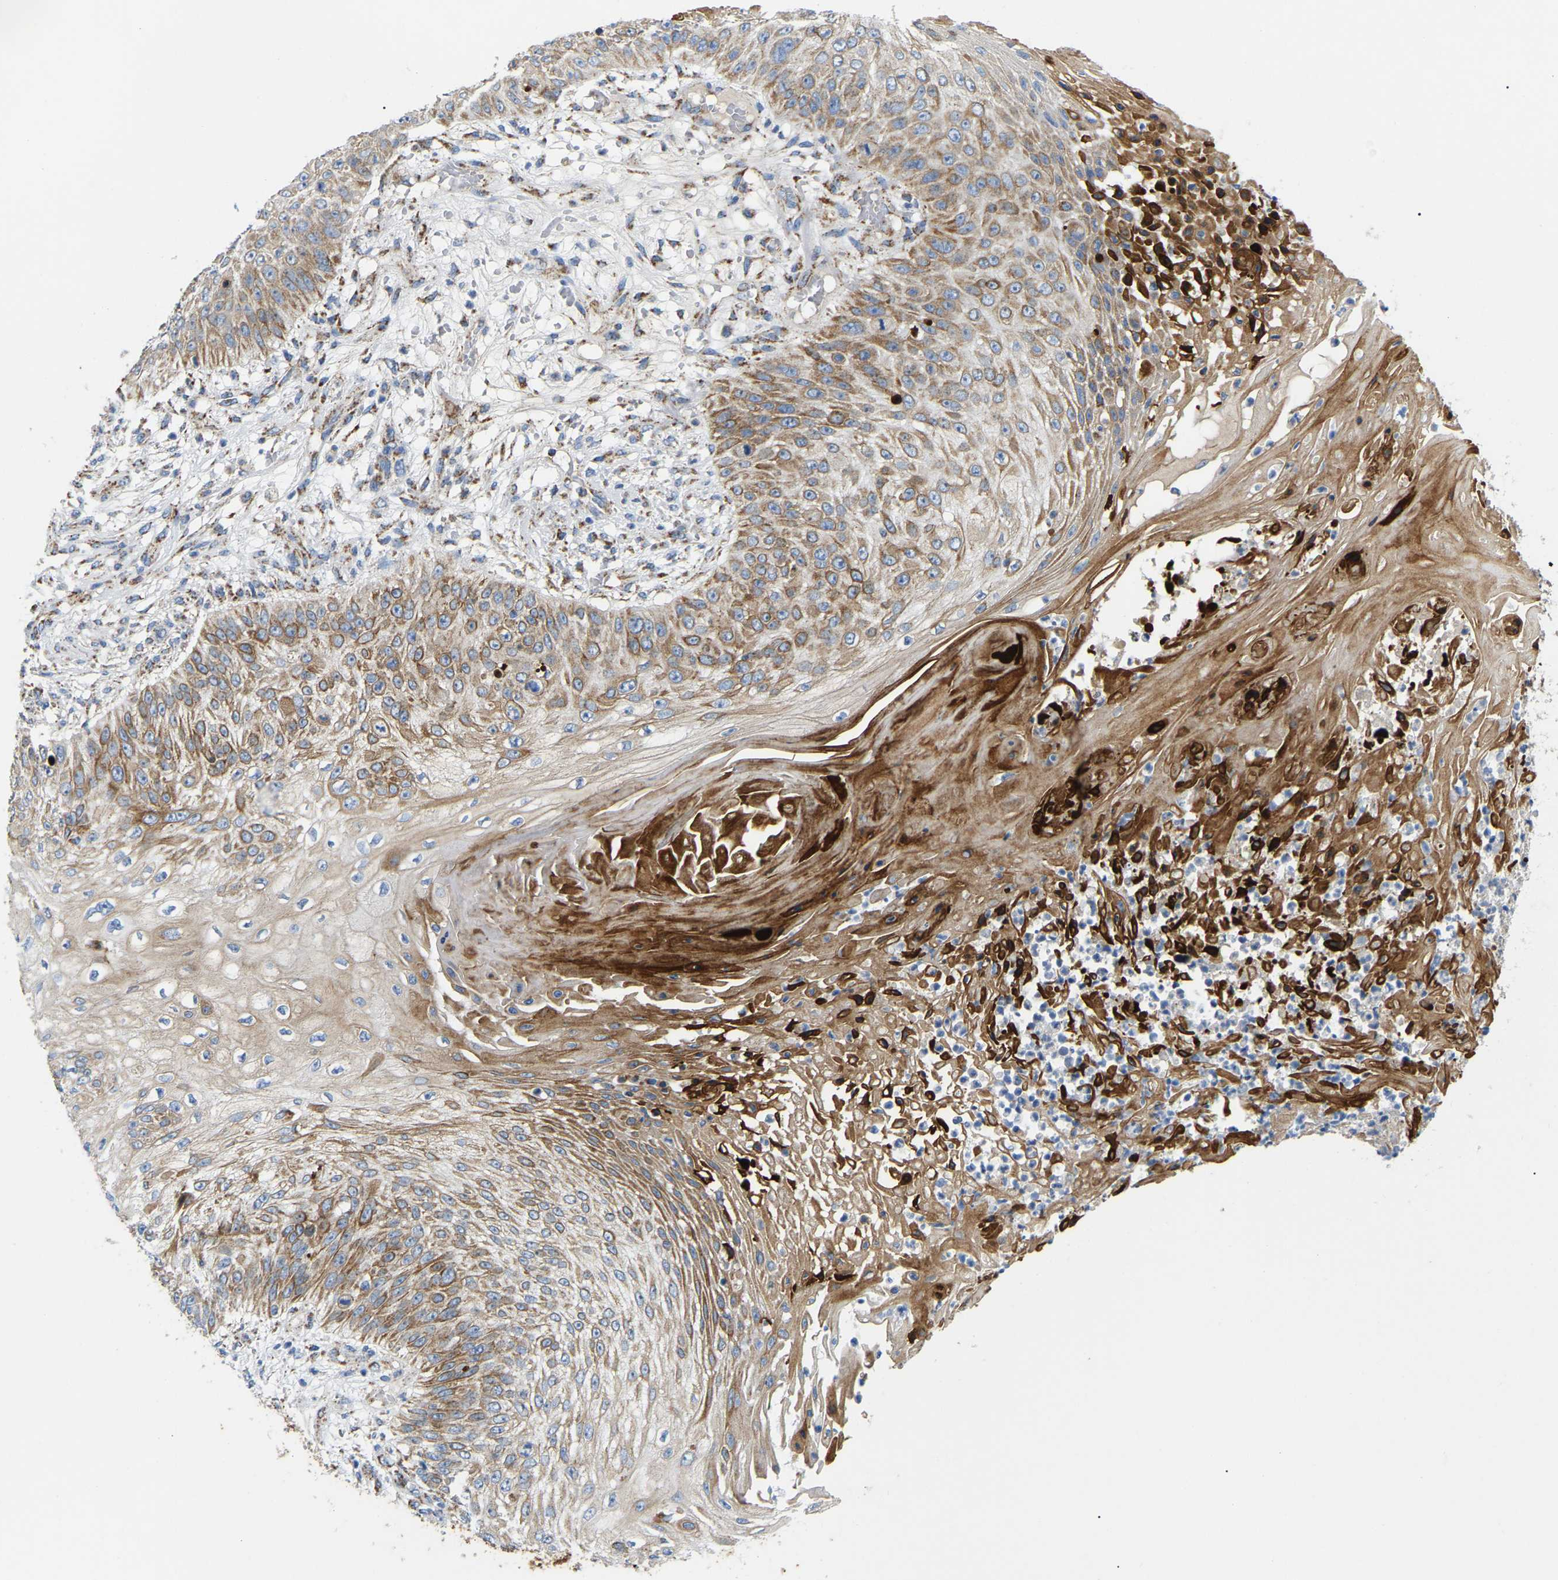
{"staining": {"intensity": "moderate", "quantity": ">75%", "location": "cytoplasmic/membranous"}, "tissue": "skin cancer", "cell_type": "Tumor cells", "image_type": "cancer", "snomed": [{"axis": "morphology", "description": "Squamous cell carcinoma, NOS"}, {"axis": "topography", "description": "Skin"}], "caption": "Protein expression analysis of human skin cancer reveals moderate cytoplasmic/membranous positivity in approximately >75% of tumor cells.", "gene": "HIBADH", "patient": {"sex": "female", "age": 80}}